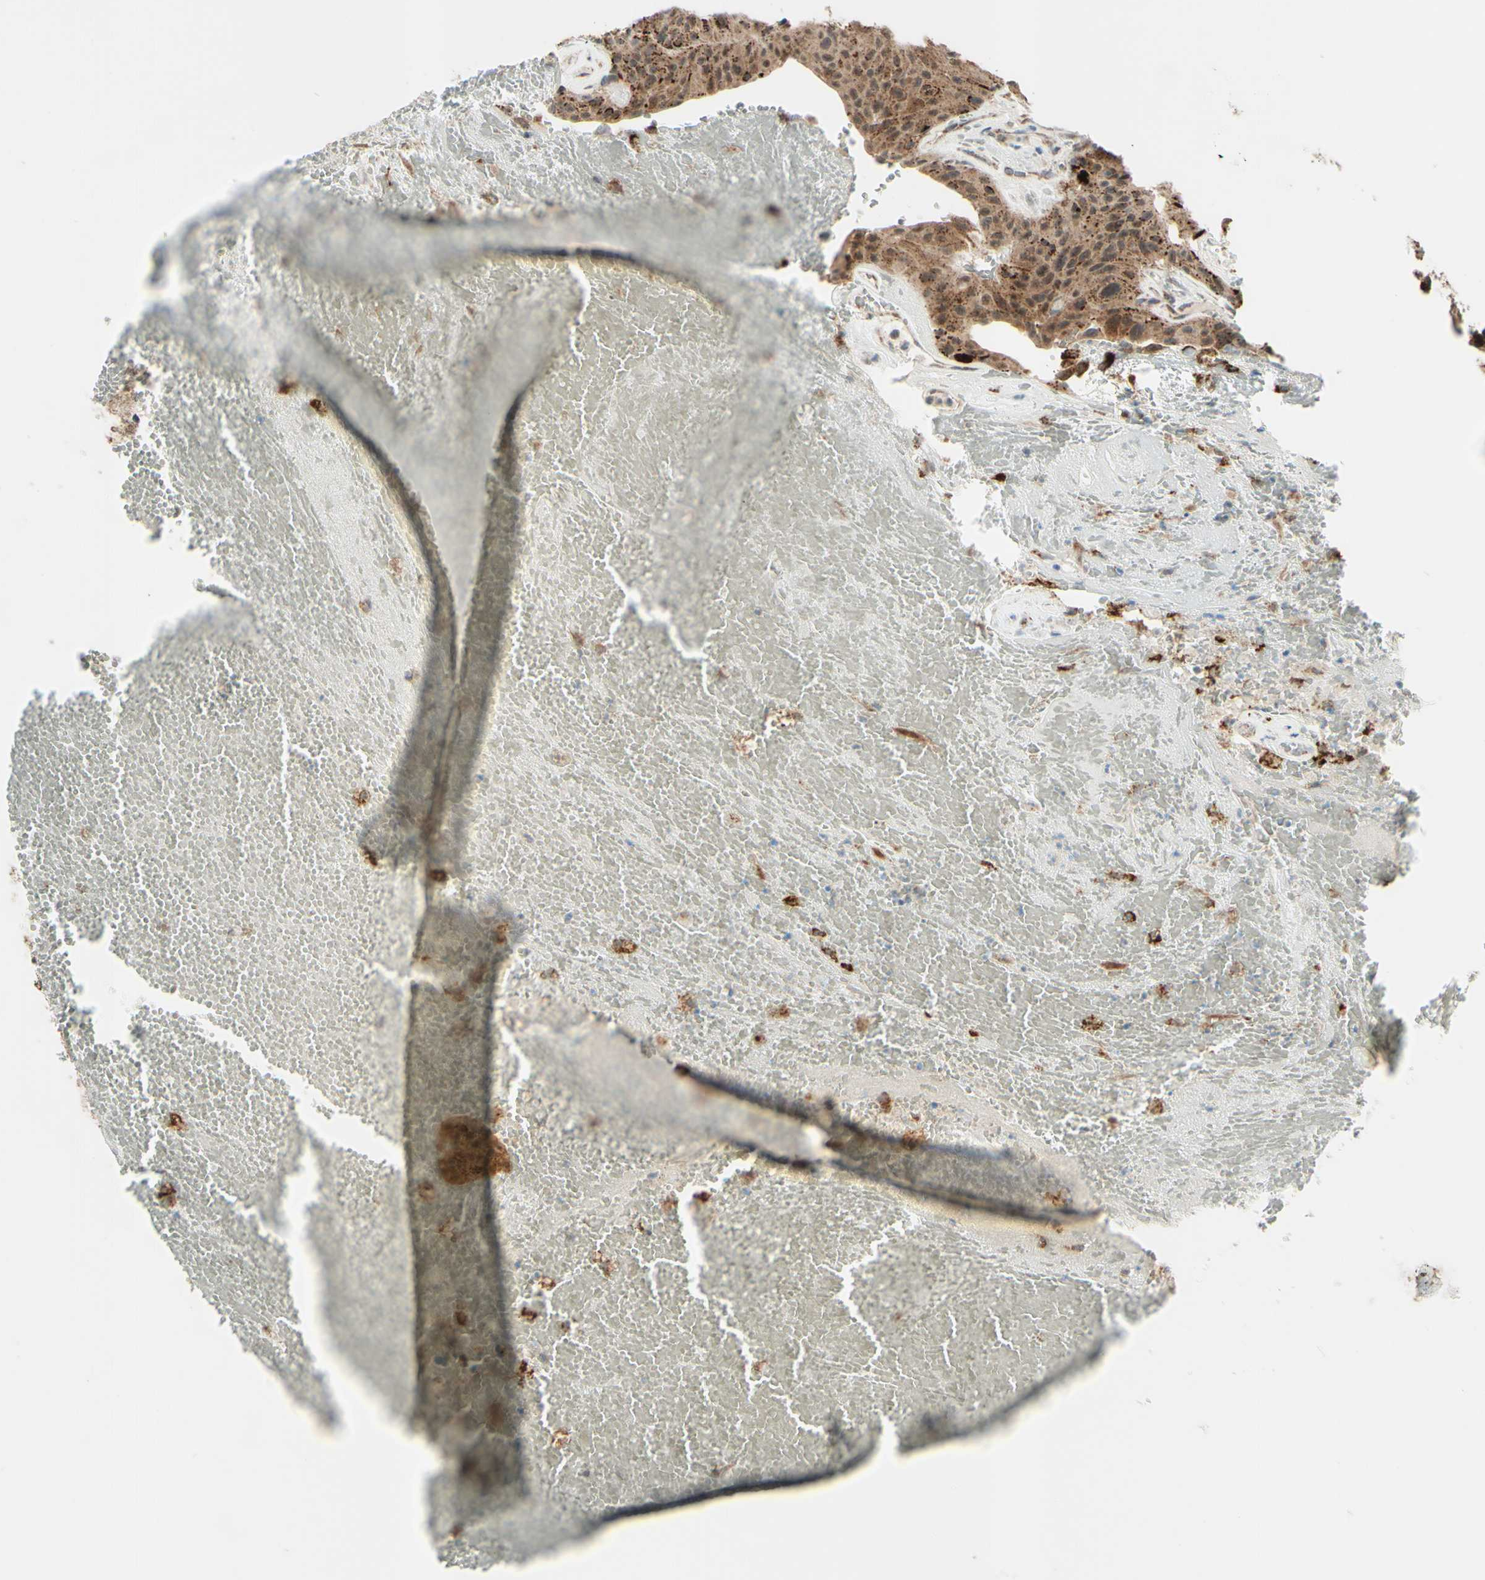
{"staining": {"intensity": "moderate", "quantity": ">75%", "location": "cytoplasmic/membranous"}, "tissue": "urothelial cancer", "cell_type": "Tumor cells", "image_type": "cancer", "snomed": [{"axis": "morphology", "description": "Urothelial carcinoma, High grade"}, {"axis": "topography", "description": "Urinary bladder"}], "caption": "Urothelial cancer stained with a brown dye demonstrates moderate cytoplasmic/membranous positive expression in about >75% of tumor cells.", "gene": "DHRS3", "patient": {"sex": "male", "age": 66}}